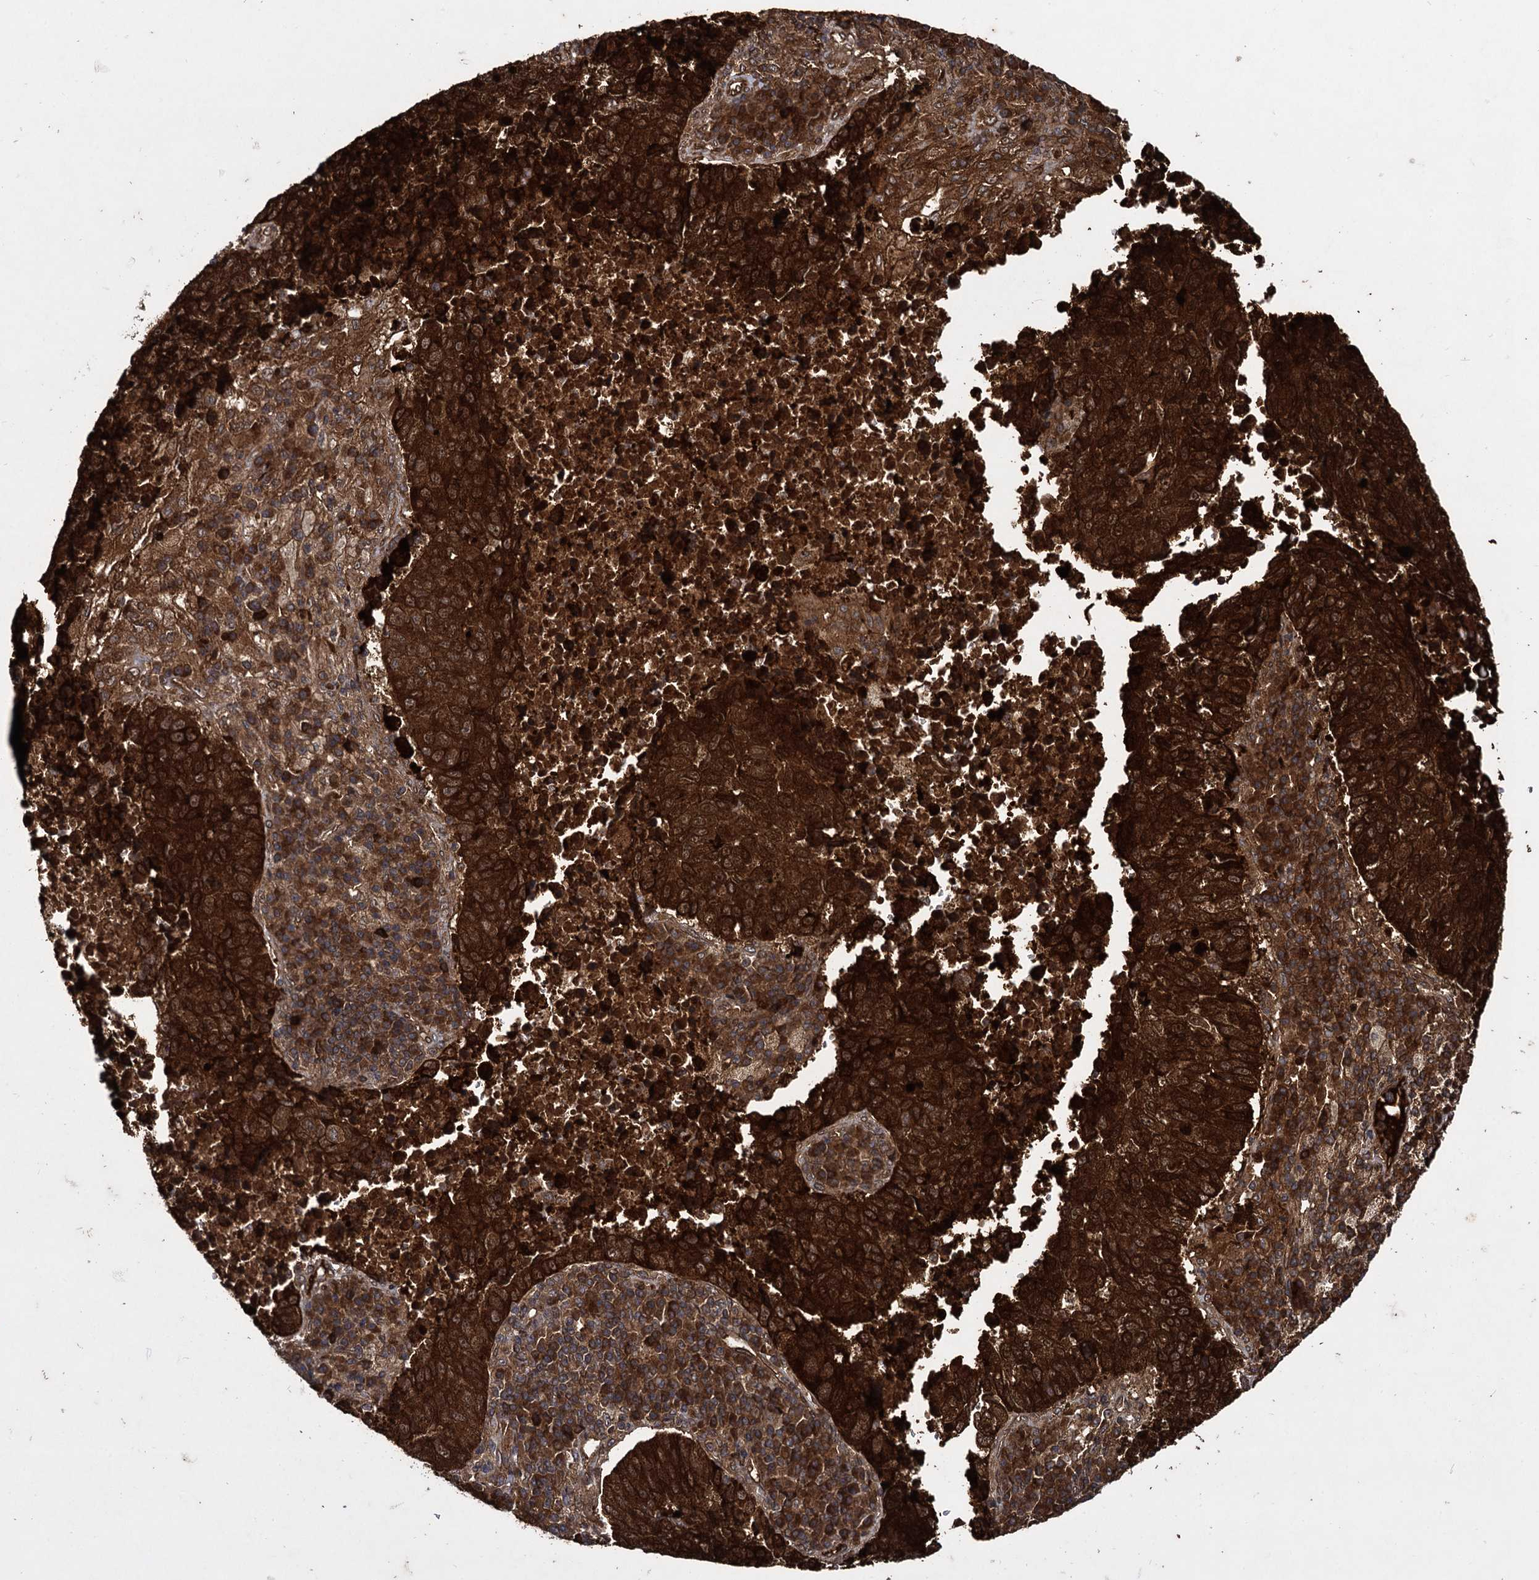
{"staining": {"intensity": "strong", "quantity": ">75%", "location": "cytoplasmic/membranous"}, "tissue": "lung cancer", "cell_type": "Tumor cells", "image_type": "cancer", "snomed": [{"axis": "morphology", "description": "Squamous cell carcinoma, NOS"}, {"axis": "topography", "description": "Lung"}], "caption": "The immunohistochemical stain labels strong cytoplasmic/membranous staining in tumor cells of squamous cell carcinoma (lung) tissue. The protein is shown in brown color, while the nuclei are stained blue.", "gene": "DCP1B", "patient": {"sex": "male", "age": 73}}